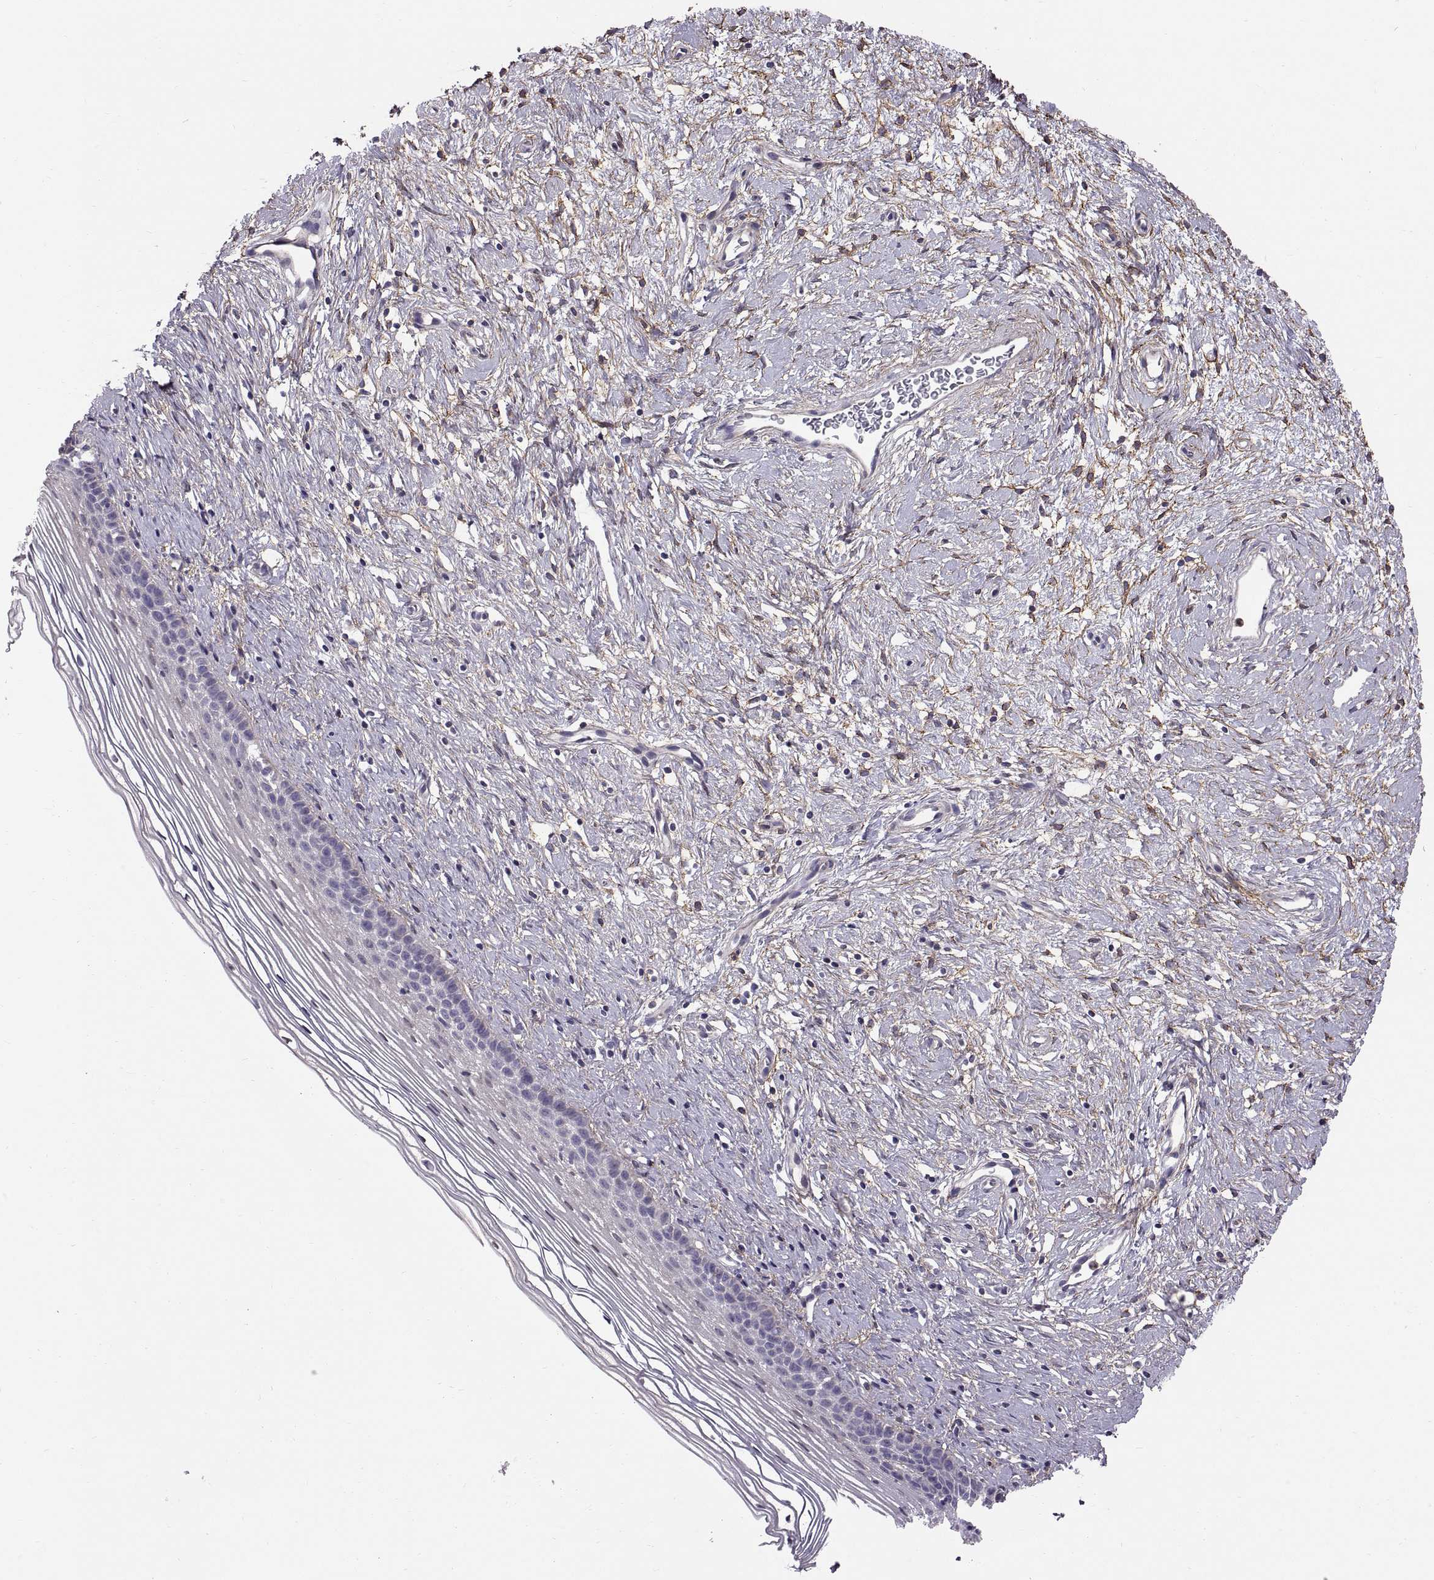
{"staining": {"intensity": "negative", "quantity": "none", "location": "none"}, "tissue": "cervix", "cell_type": "Glandular cells", "image_type": "normal", "snomed": [{"axis": "morphology", "description": "Normal tissue, NOS"}, {"axis": "topography", "description": "Cervix"}], "caption": "Benign cervix was stained to show a protein in brown. There is no significant positivity in glandular cells. Nuclei are stained in blue.", "gene": "EMILIN2", "patient": {"sex": "female", "age": 39}}